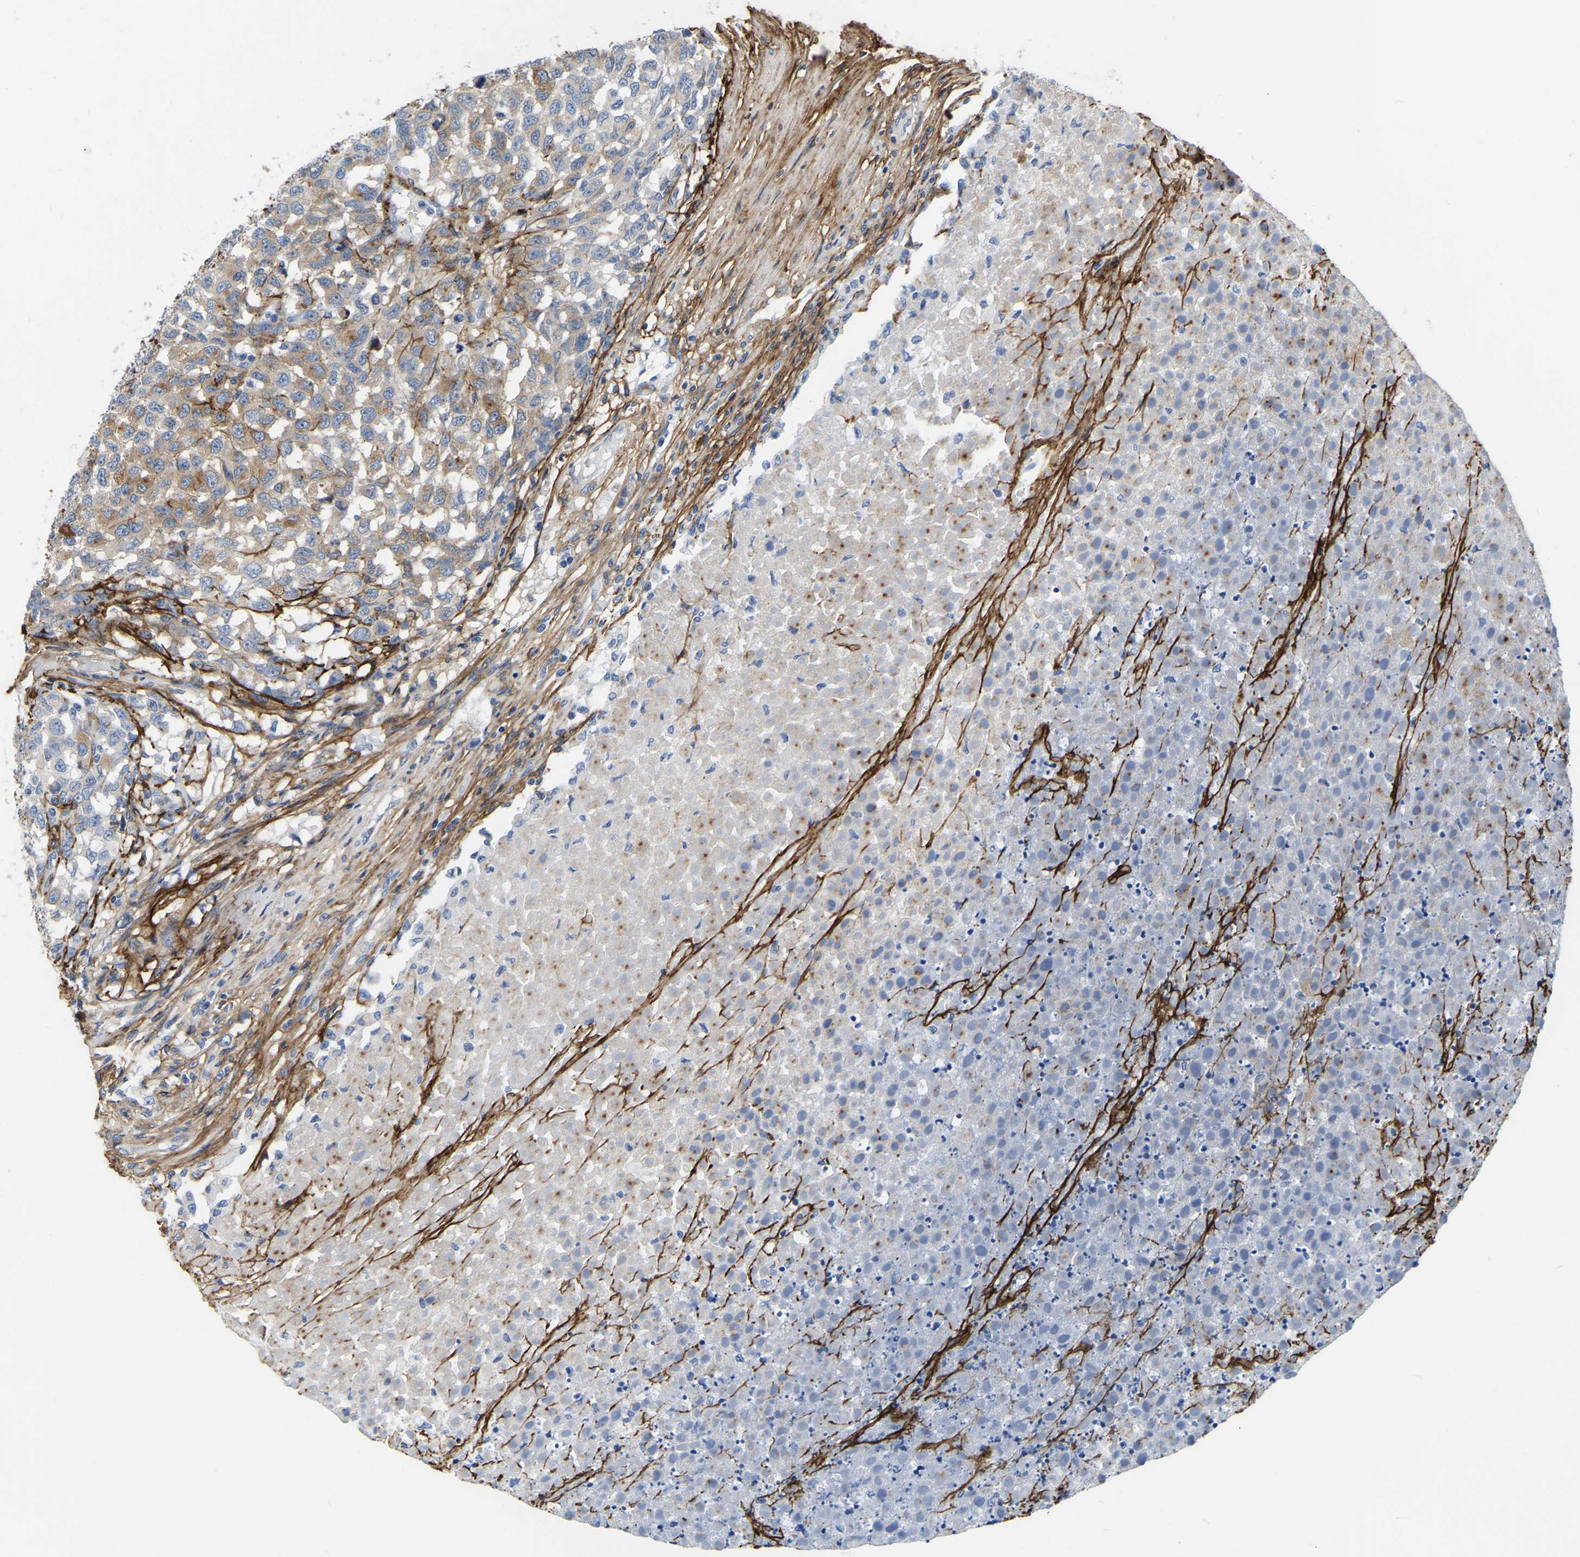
{"staining": {"intensity": "weak", "quantity": "25%-75%", "location": "cytoplasmic/membranous"}, "tissue": "testis cancer", "cell_type": "Tumor cells", "image_type": "cancer", "snomed": [{"axis": "morphology", "description": "Seminoma, NOS"}, {"axis": "topography", "description": "Testis"}], "caption": "Testis seminoma stained with a brown dye exhibits weak cytoplasmic/membranous positive expression in approximately 25%-75% of tumor cells.", "gene": "COL6A1", "patient": {"sex": "male", "age": 59}}